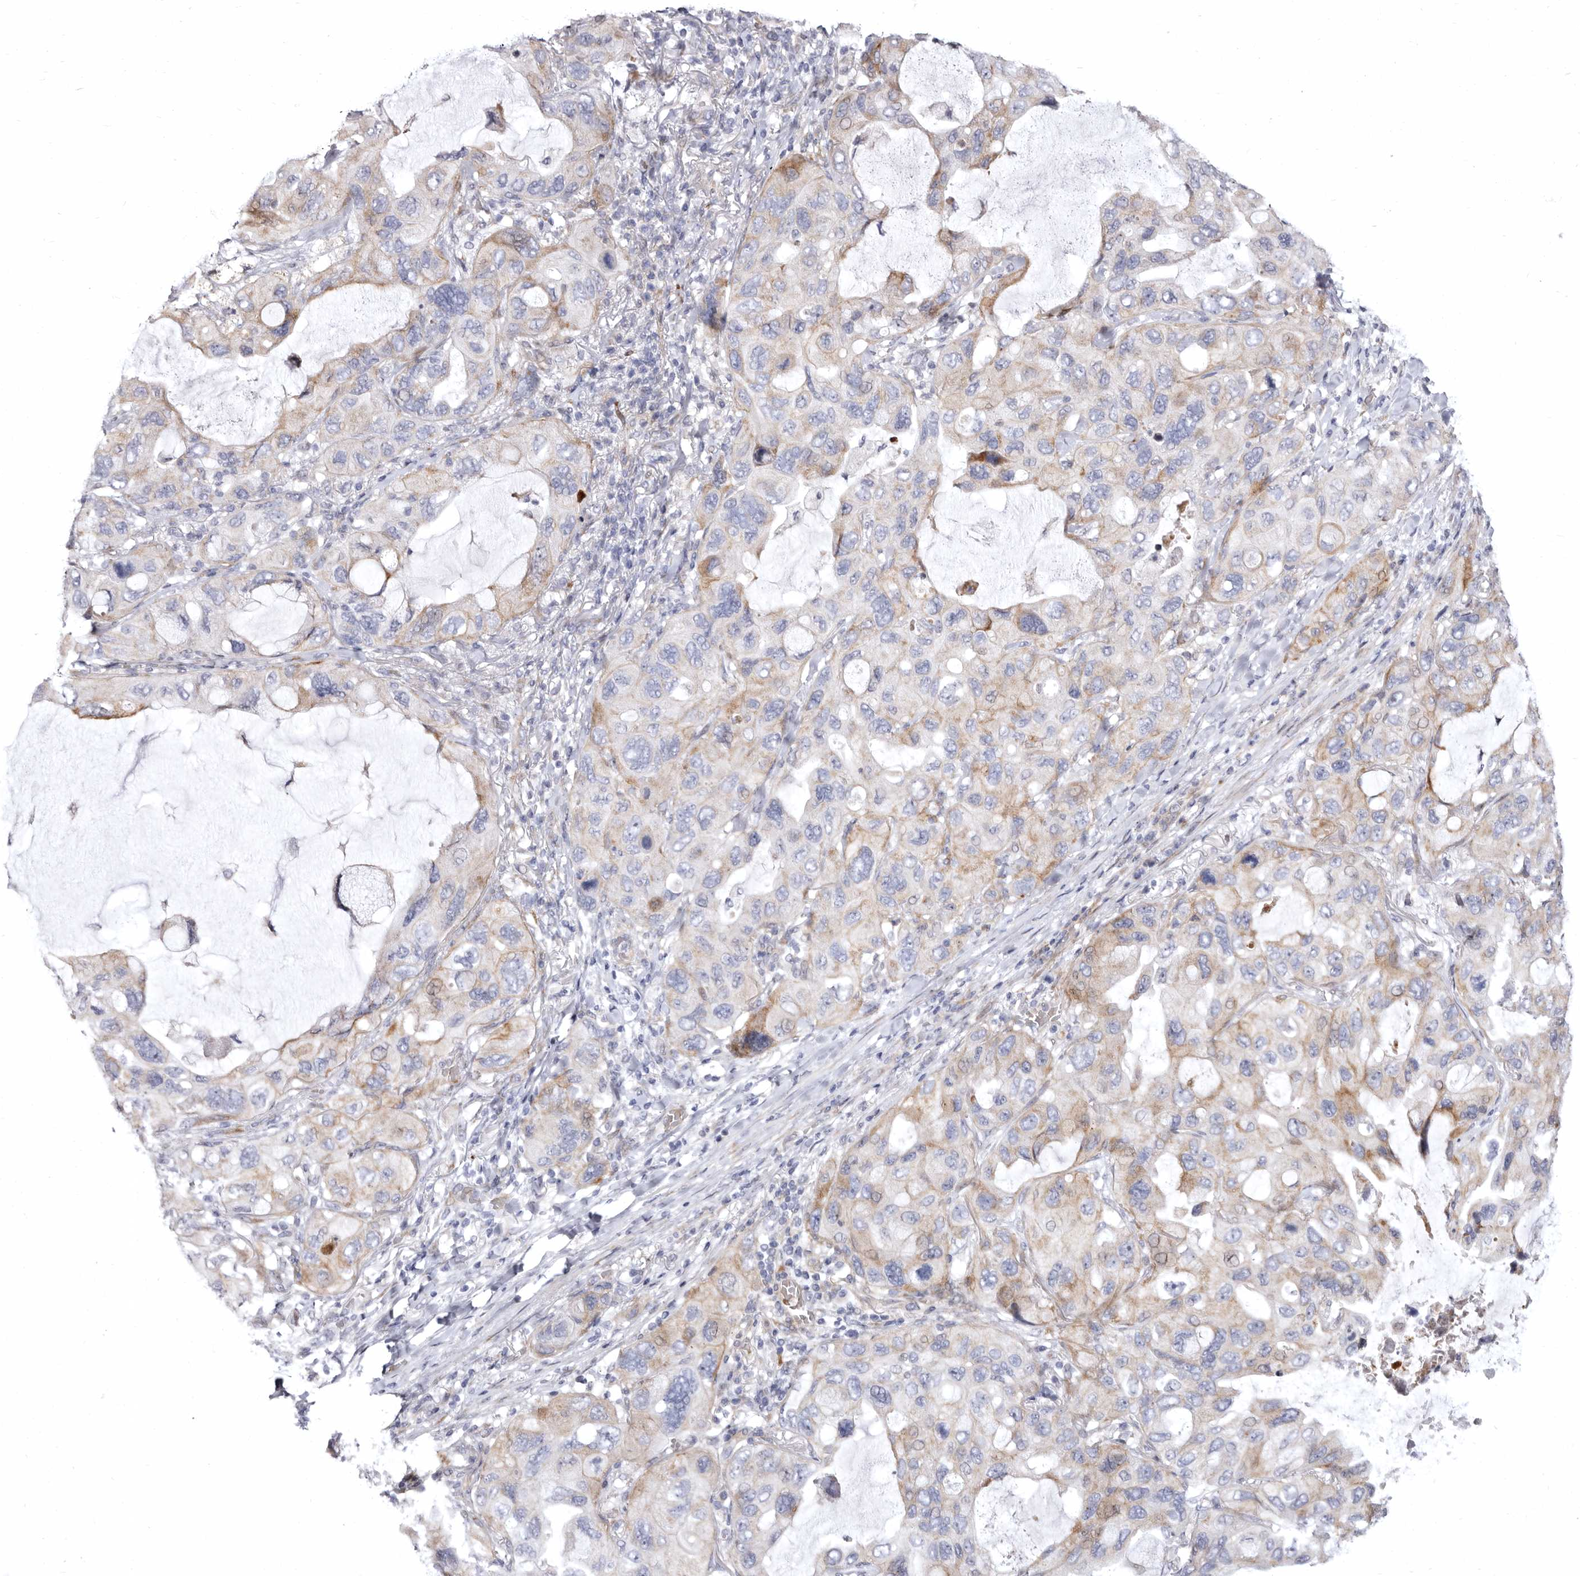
{"staining": {"intensity": "moderate", "quantity": "25%-75%", "location": "cytoplasmic/membranous"}, "tissue": "lung cancer", "cell_type": "Tumor cells", "image_type": "cancer", "snomed": [{"axis": "morphology", "description": "Squamous cell carcinoma, NOS"}, {"axis": "topography", "description": "Lung"}], "caption": "Immunohistochemistry (IHC) staining of lung squamous cell carcinoma, which reveals medium levels of moderate cytoplasmic/membranous positivity in approximately 25%-75% of tumor cells indicating moderate cytoplasmic/membranous protein expression. The staining was performed using DAB (brown) for protein detection and nuclei were counterstained in hematoxylin (blue).", "gene": "AIDA", "patient": {"sex": "female", "age": 73}}